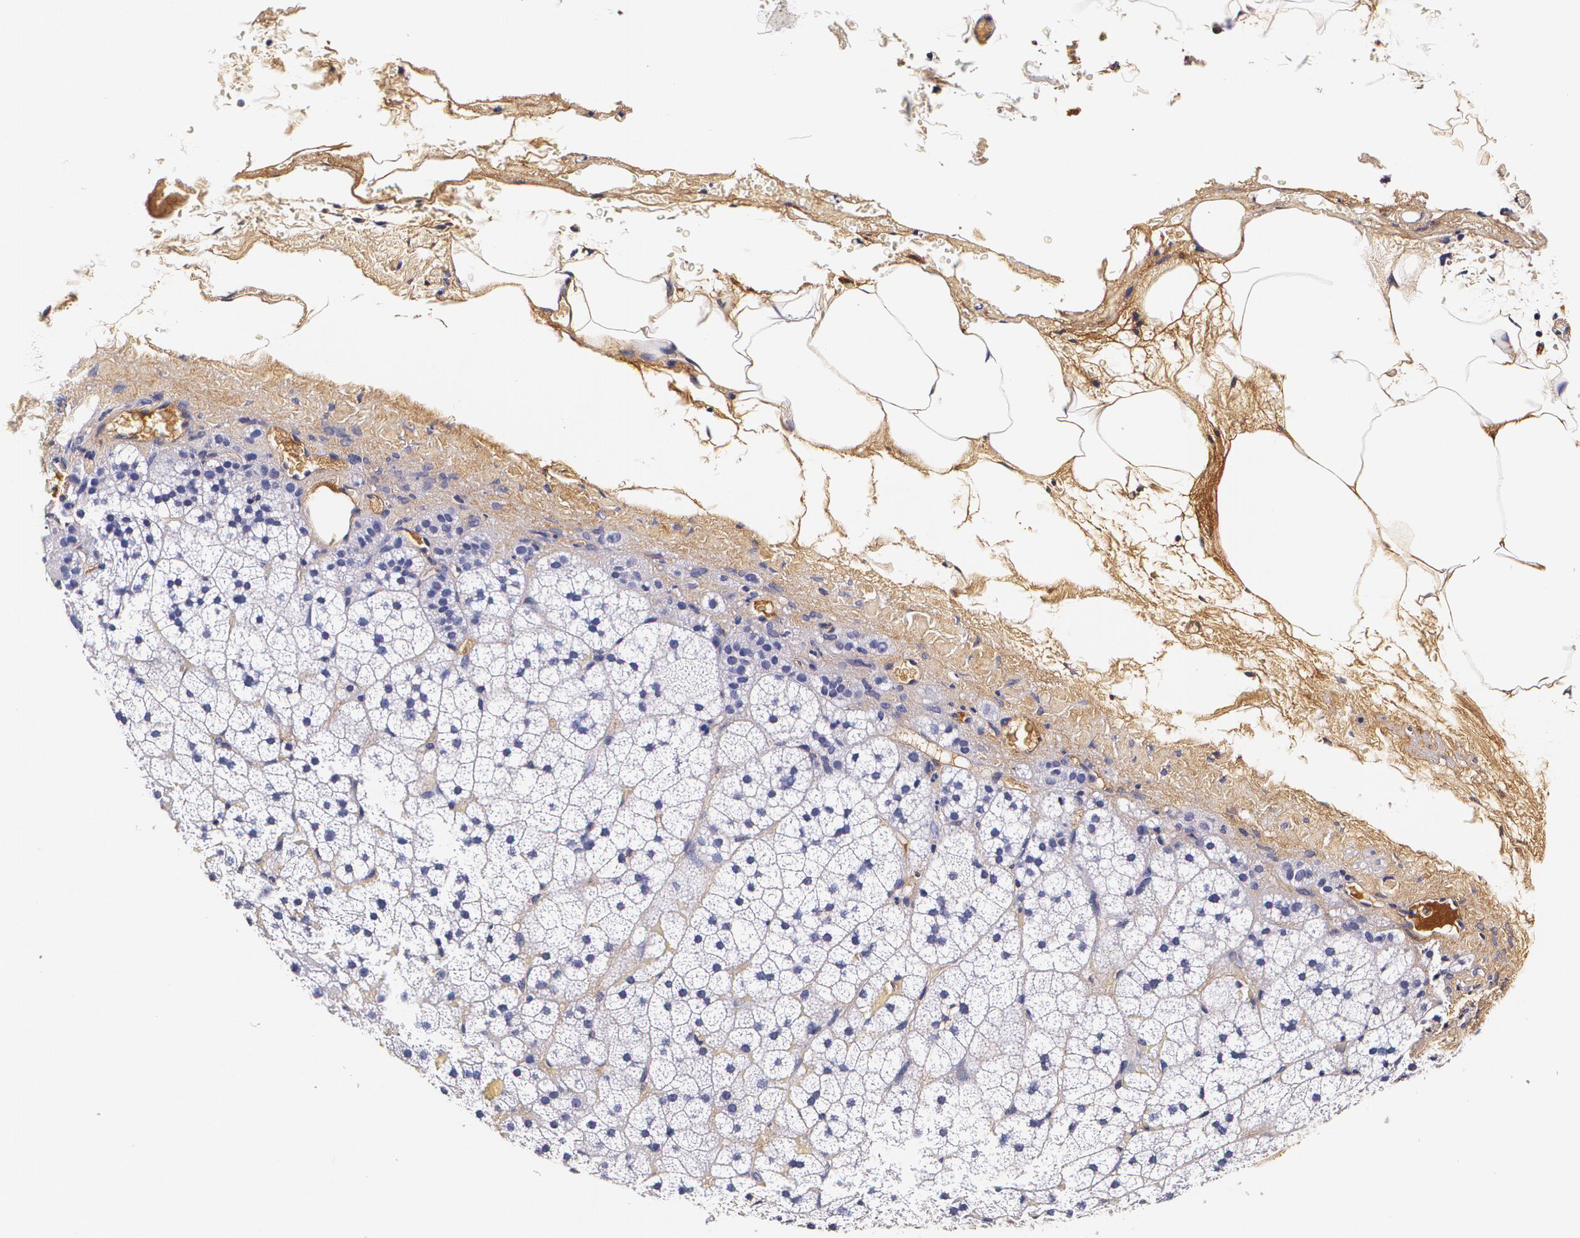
{"staining": {"intensity": "negative", "quantity": "none", "location": "none"}, "tissue": "adrenal gland", "cell_type": "Glandular cells", "image_type": "normal", "snomed": [{"axis": "morphology", "description": "Normal tissue, NOS"}, {"axis": "topography", "description": "Adrenal gland"}], "caption": "Protein analysis of unremarkable adrenal gland displays no significant positivity in glandular cells.", "gene": "TTR", "patient": {"sex": "male", "age": 35}}